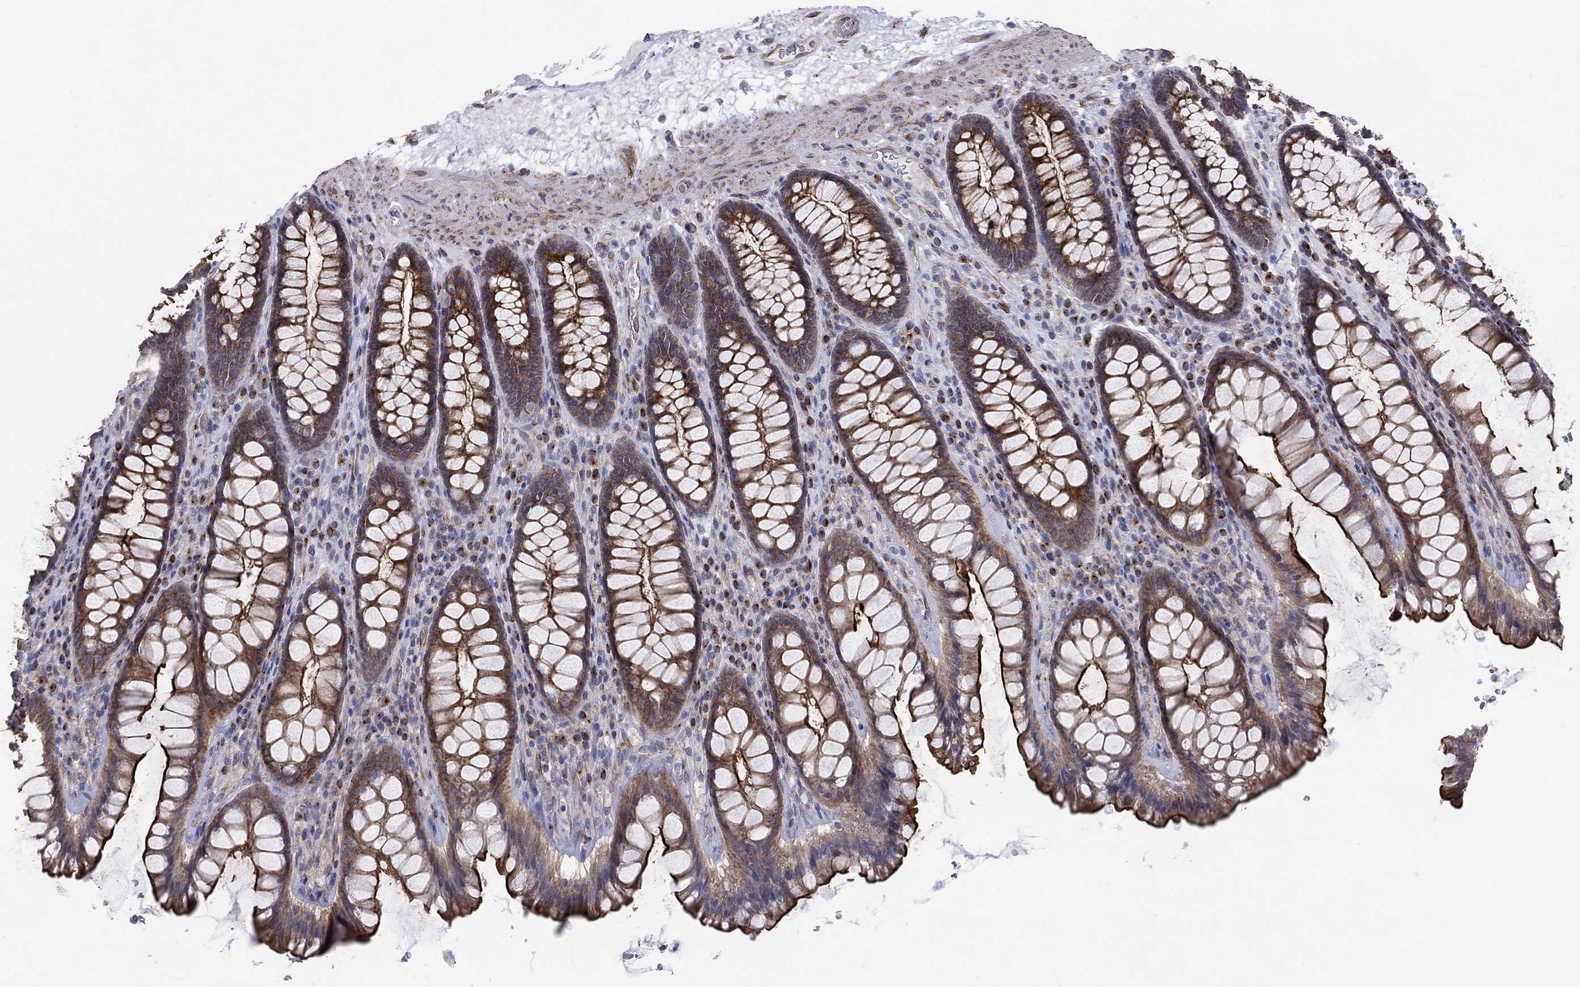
{"staining": {"intensity": "strong", "quantity": "<25%", "location": "cytoplasmic/membranous"}, "tissue": "rectum", "cell_type": "Glandular cells", "image_type": "normal", "snomed": [{"axis": "morphology", "description": "Normal tissue, NOS"}, {"axis": "topography", "description": "Rectum"}], "caption": "Immunohistochemical staining of benign human rectum demonstrates strong cytoplasmic/membranous protein staining in about <25% of glandular cells. (Brightfield microscopy of DAB IHC at high magnification).", "gene": "TPRN", "patient": {"sex": "male", "age": 72}}